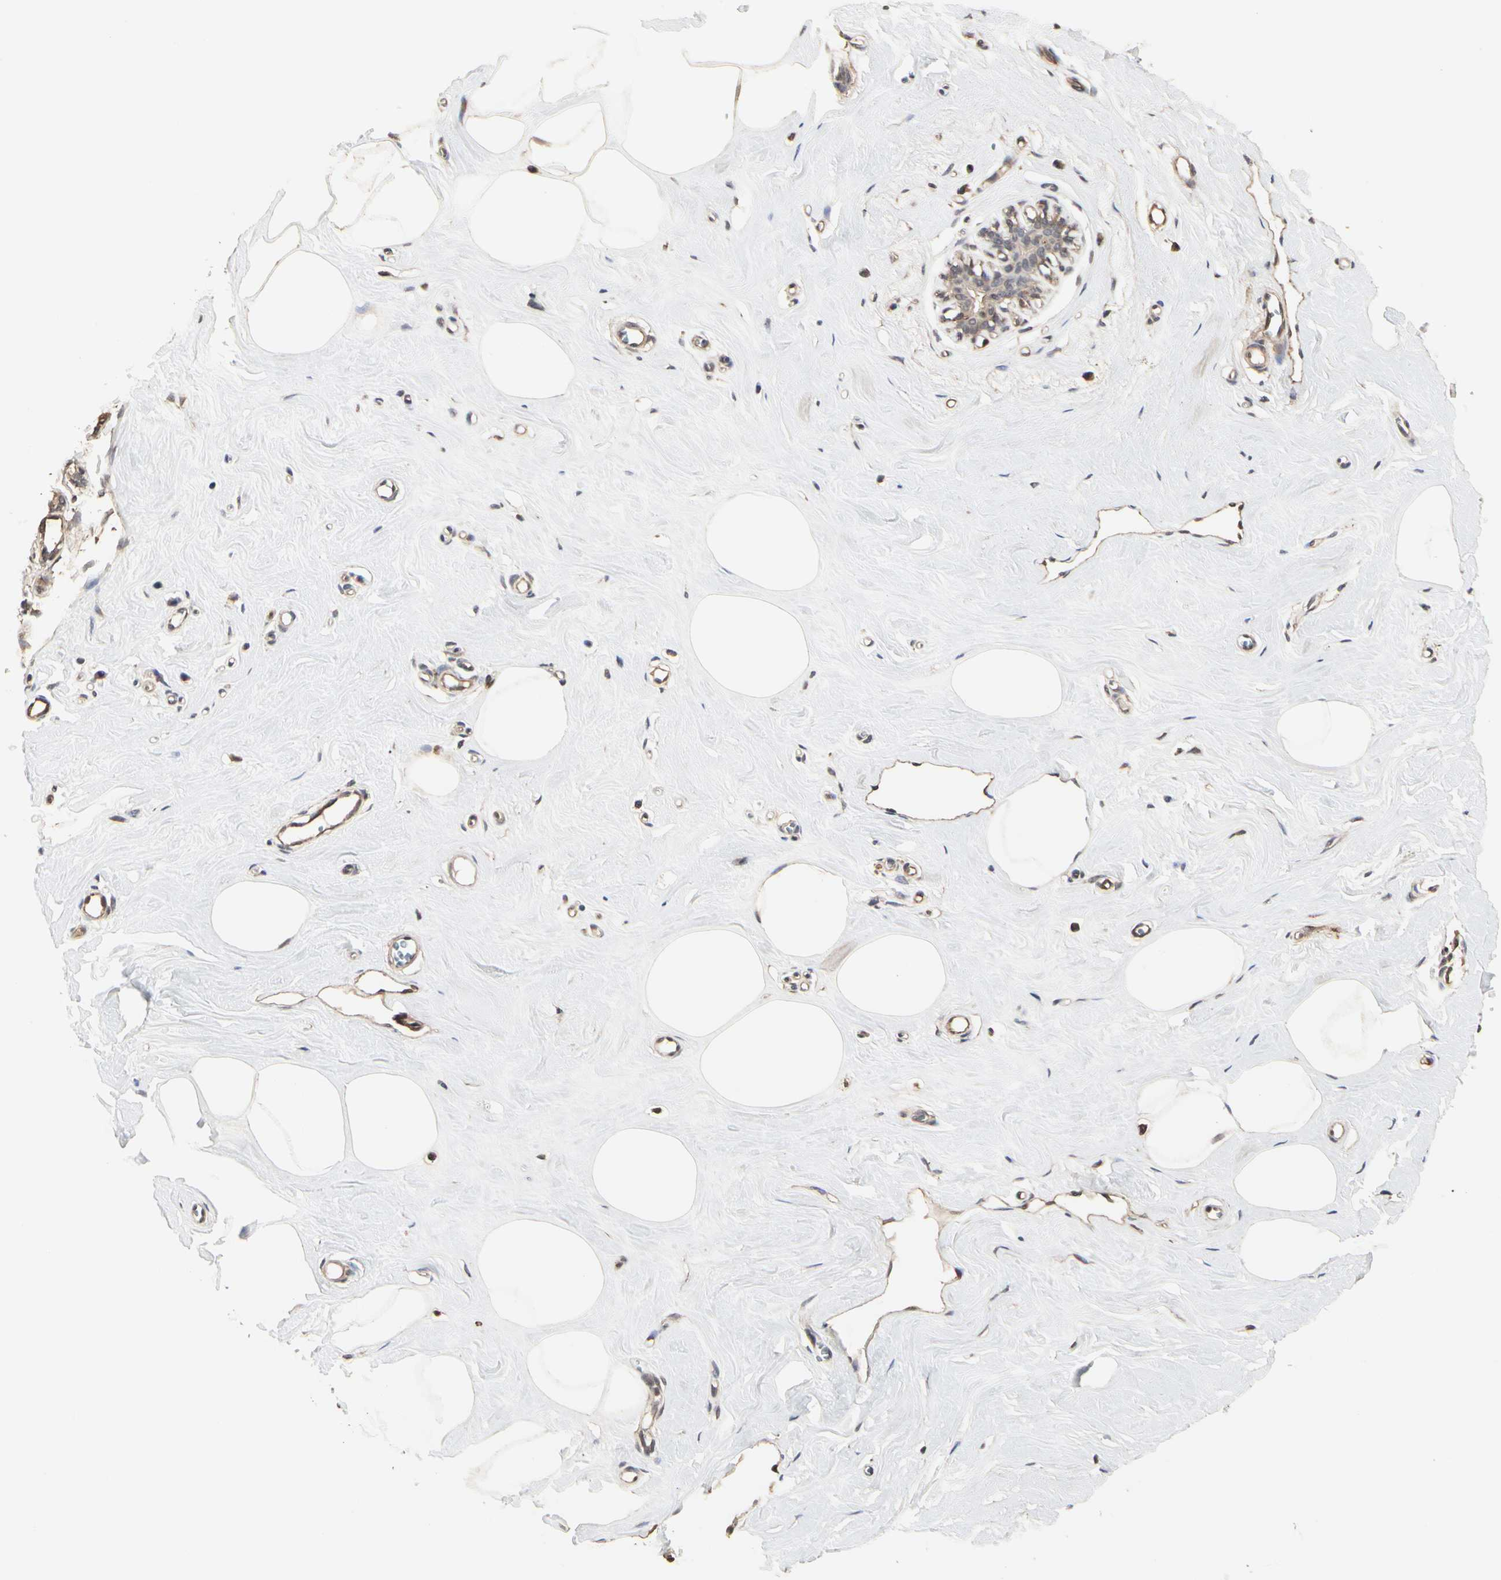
{"staining": {"intensity": "moderate", "quantity": ">75%", "location": "cytoplasmic/membranous"}, "tissue": "breast", "cell_type": "Adipocytes", "image_type": "normal", "snomed": [{"axis": "morphology", "description": "Normal tissue, NOS"}, {"axis": "topography", "description": "Breast"}], "caption": "High-power microscopy captured an immunohistochemistry histopathology image of unremarkable breast, revealing moderate cytoplasmic/membranous expression in approximately >75% of adipocytes. The staining was performed using DAB, with brown indicating positive protein expression. Nuclei are stained blue with hematoxylin.", "gene": "TAOK1", "patient": {"sex": "female", "age": 45}}